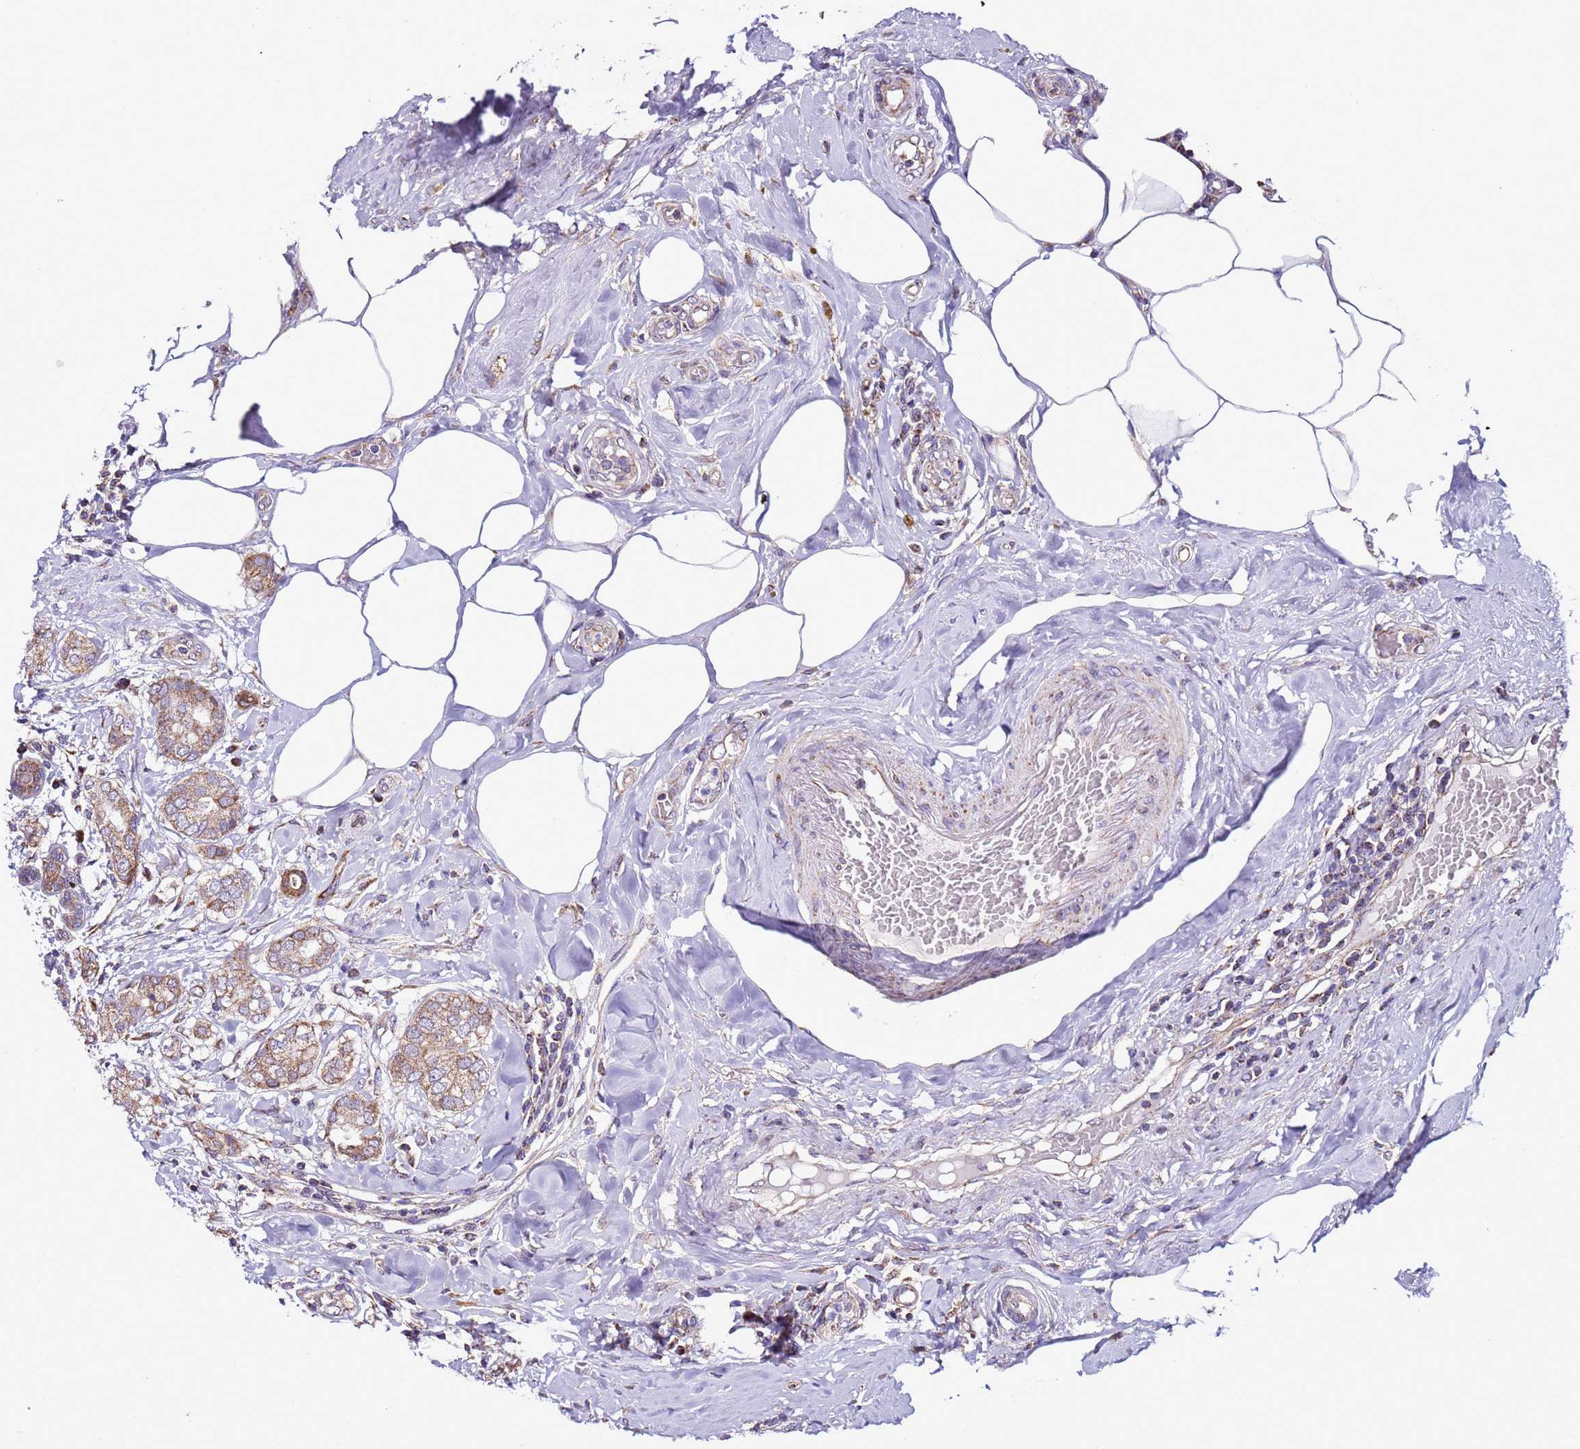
{"staining": {"intensity": "moderate", "quantity": ">75%", "location": "cytoplasmic/membranous"}, "tissue": "breast cancer", "cell_type": "Tumor cells", "image_type": "cancer", "snomed": [{"axis": "morphology", "description": "Duct carcinoma"}, {"axis": "topography", "description": "Breast"}], "caption": "Immunohistochemistry staining of breast cancer (invasive ductal carcinoma), which shows medium levels of moderate cytoplasmic/membranous positivity in approximately >75% of tumor cells indicating moderate cytoplasmic/membranous protein expression. The staining was performed using DAB (3,3'-diaminobenzidine) (brown) for protein detection and nuclei were counterstained in hematoxylin (blue).", "gene": "AHI1", "patient": {"sex": "female", "age": 73}}